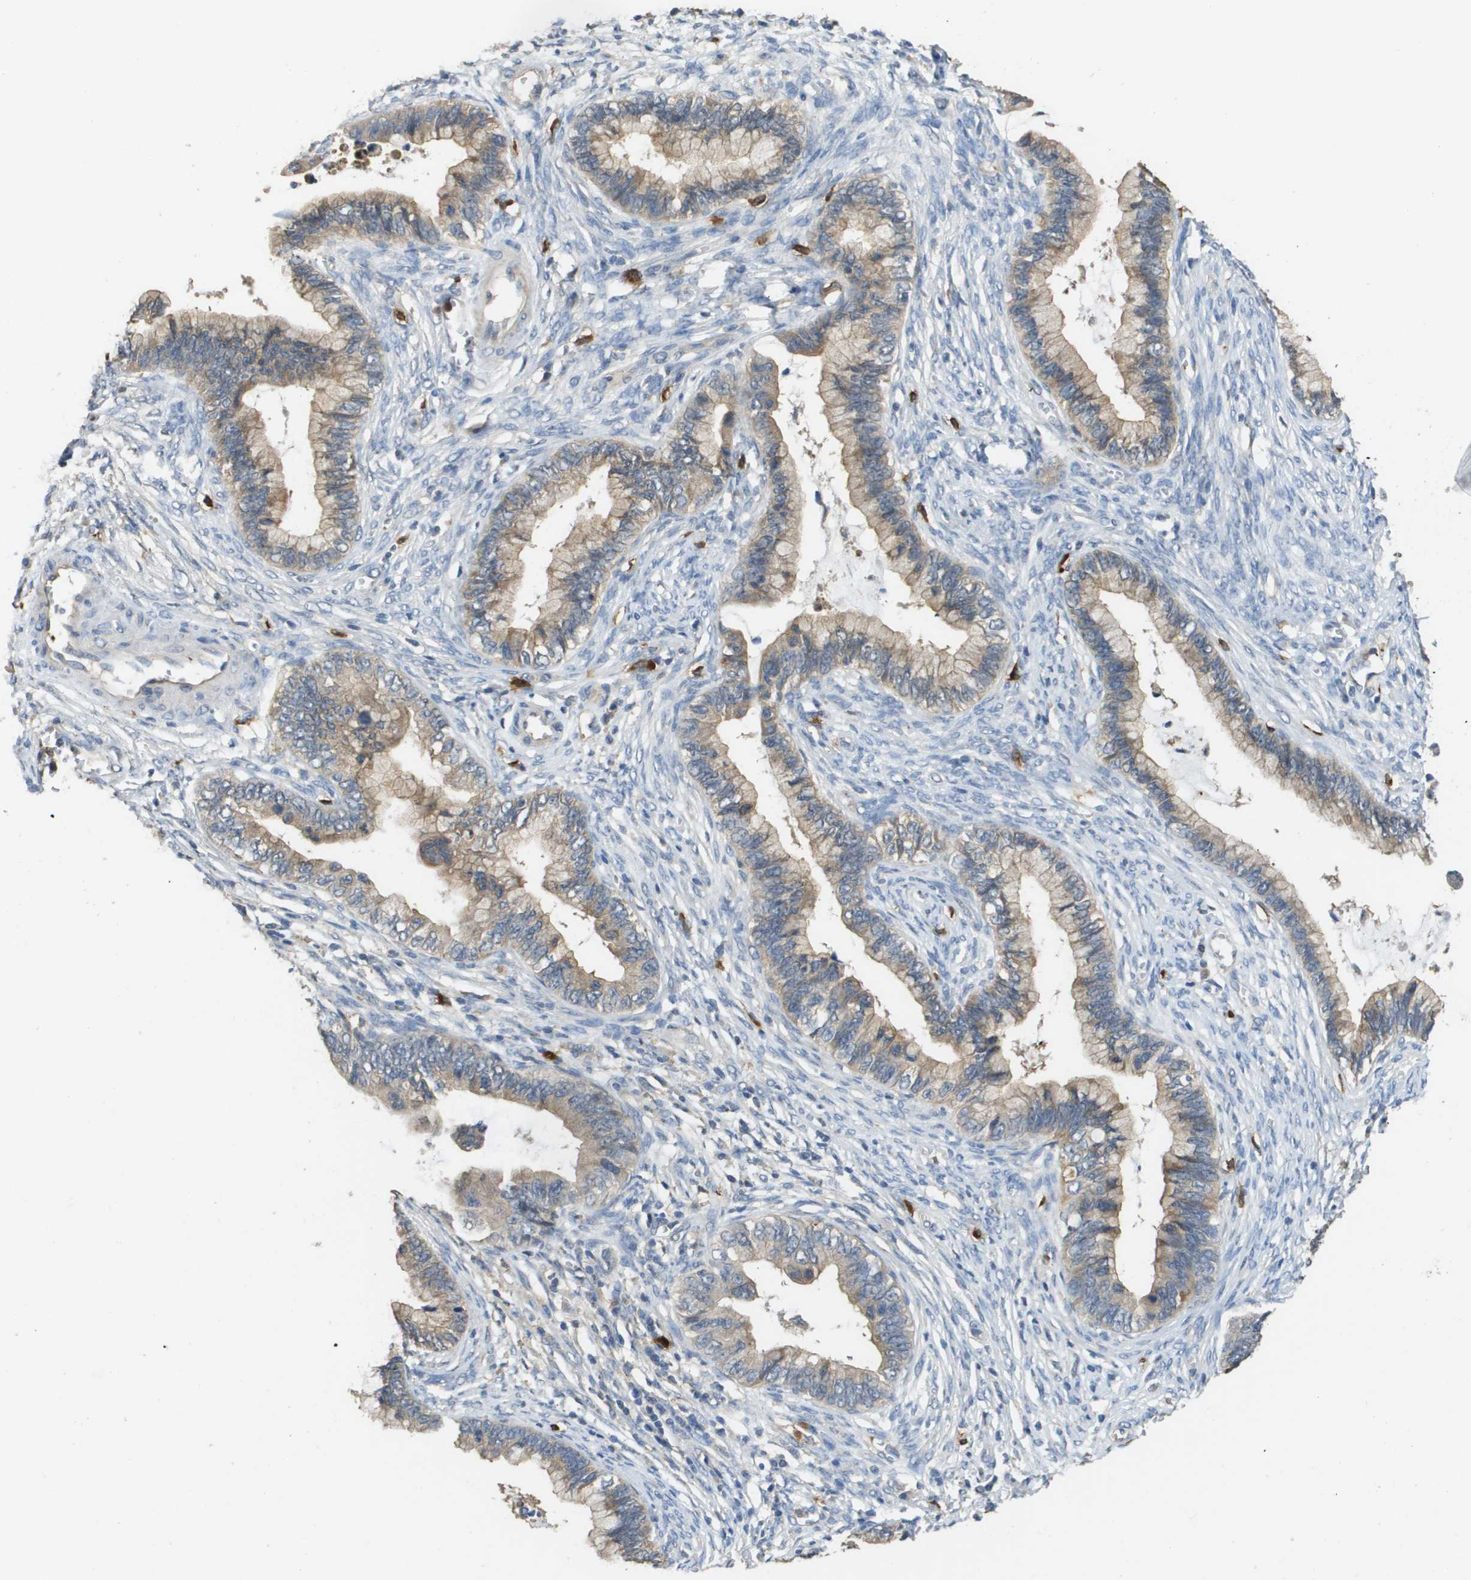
{"staining": {"intensity": "weak", "quantity": ">75%", "location": "cytoplasmic/membranous"}, "tissue": "cervical cancer", "cell_type": "Tumor cells", "image_type": "cancer", "snomed": [{"axis": "morphology", "description": "Adenocarcinoma, NOS"}, {"axis": "topography", "description": "Cervix"}], "caption": "The photomicrograph displays a brown stain indicating the presence of a protein in the cytoplasmic/membranous of tumor cells in cervical adenocarcinoma. (brown staining indicates protein expression, while blue staining denotes nuclei).", "gene": "RAB27B", "patient": {"sex": "female", "age": 44}}